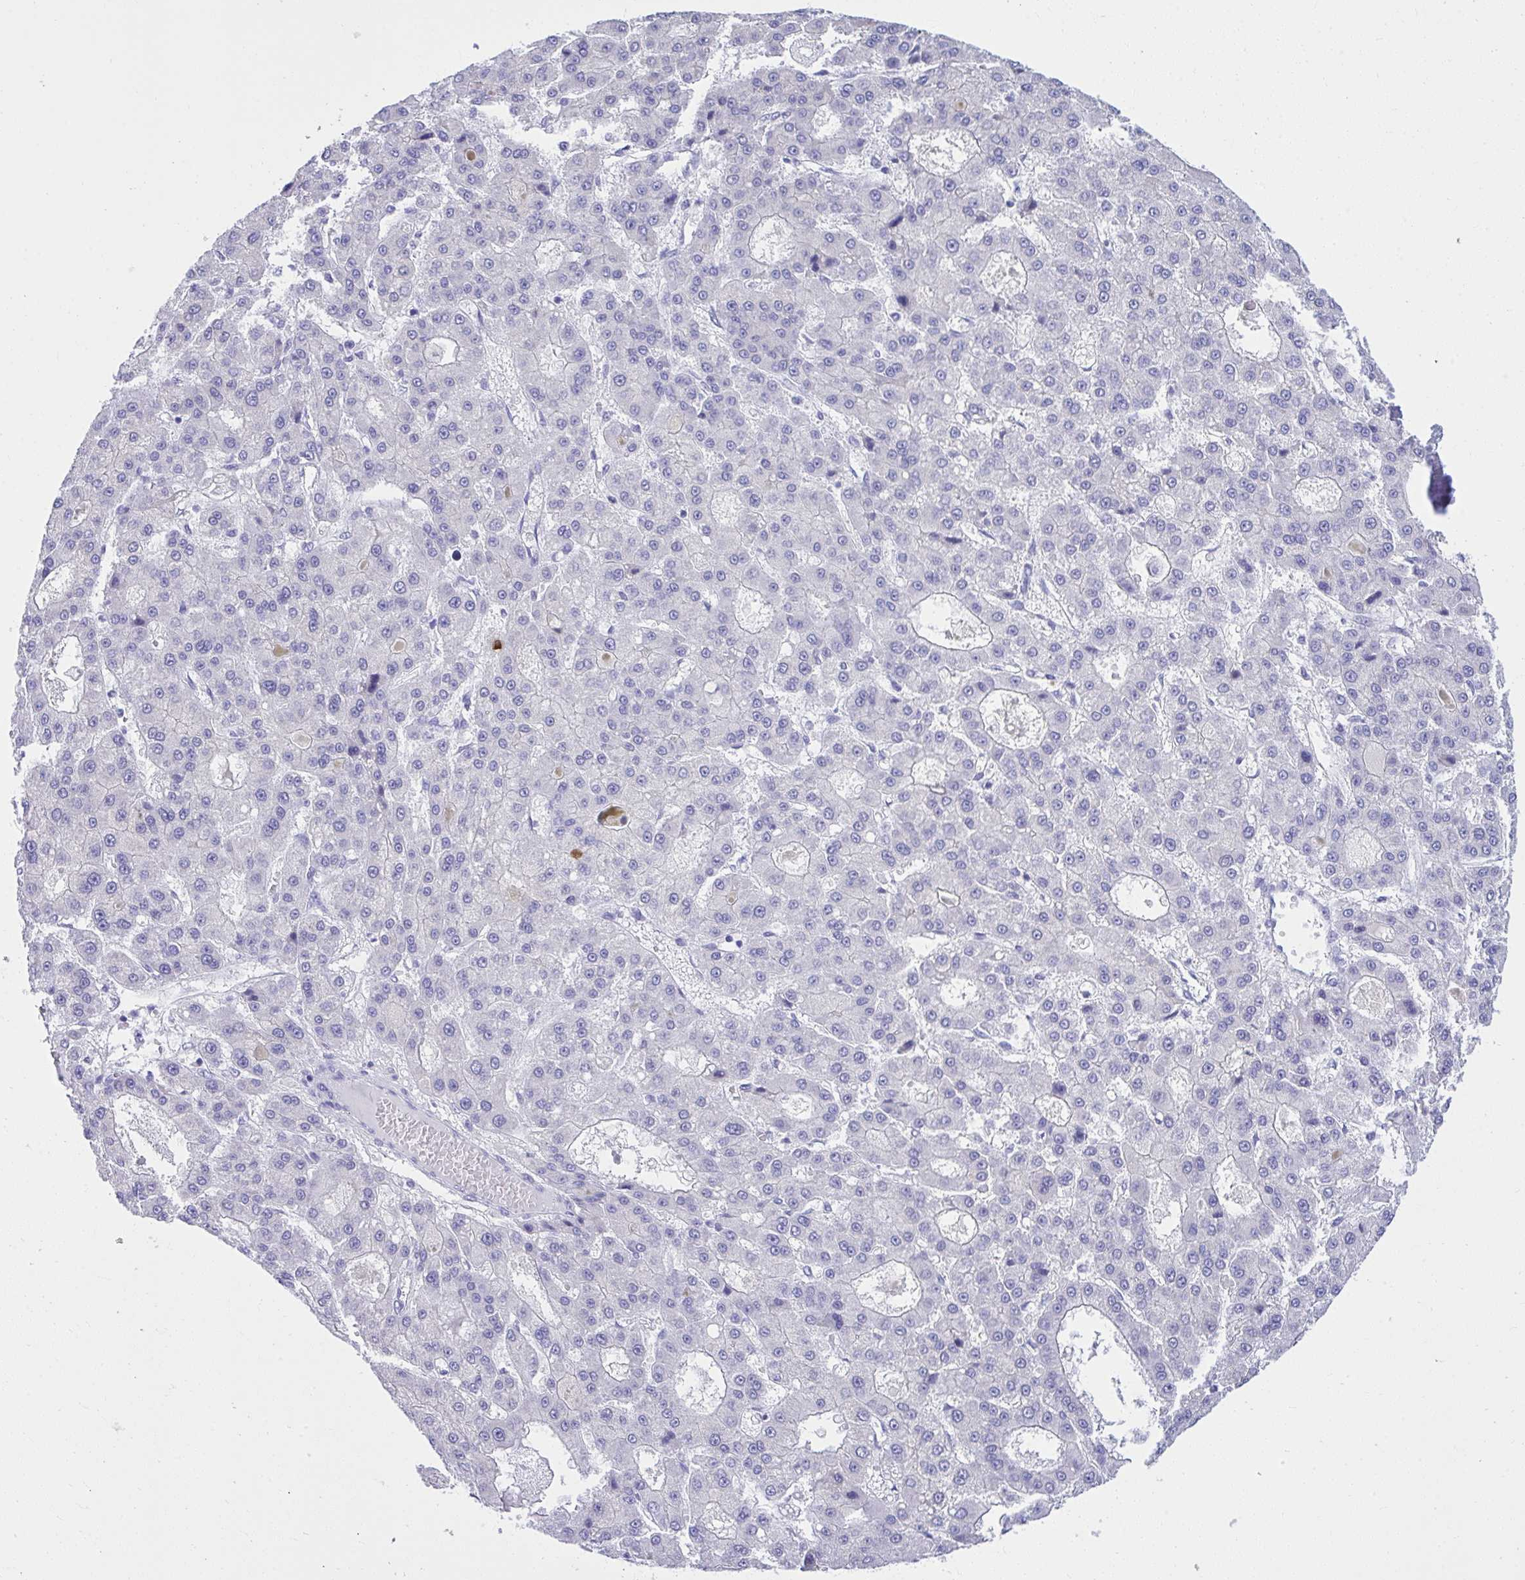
{"staining": {"intensity": "negative", "quantity": "none", "location": "none"}, "tissue": "liver cancer", "cell_type": "Tumor cells", "image_type": "cancer", "snomed": [{"axis": "morphology", "description": "Carcinoma, Hepatocellular, NOS"}, {"axis": "topography", "description": "Liver"}], "caption": "An IHC photomicrograph of liver hepatocellular carcinoma is shown. There is no staining in tumor cells of liver hepatocellular carcinoma.", "gene": "PSD", "patient": {"sex": "male", "age": 70}}